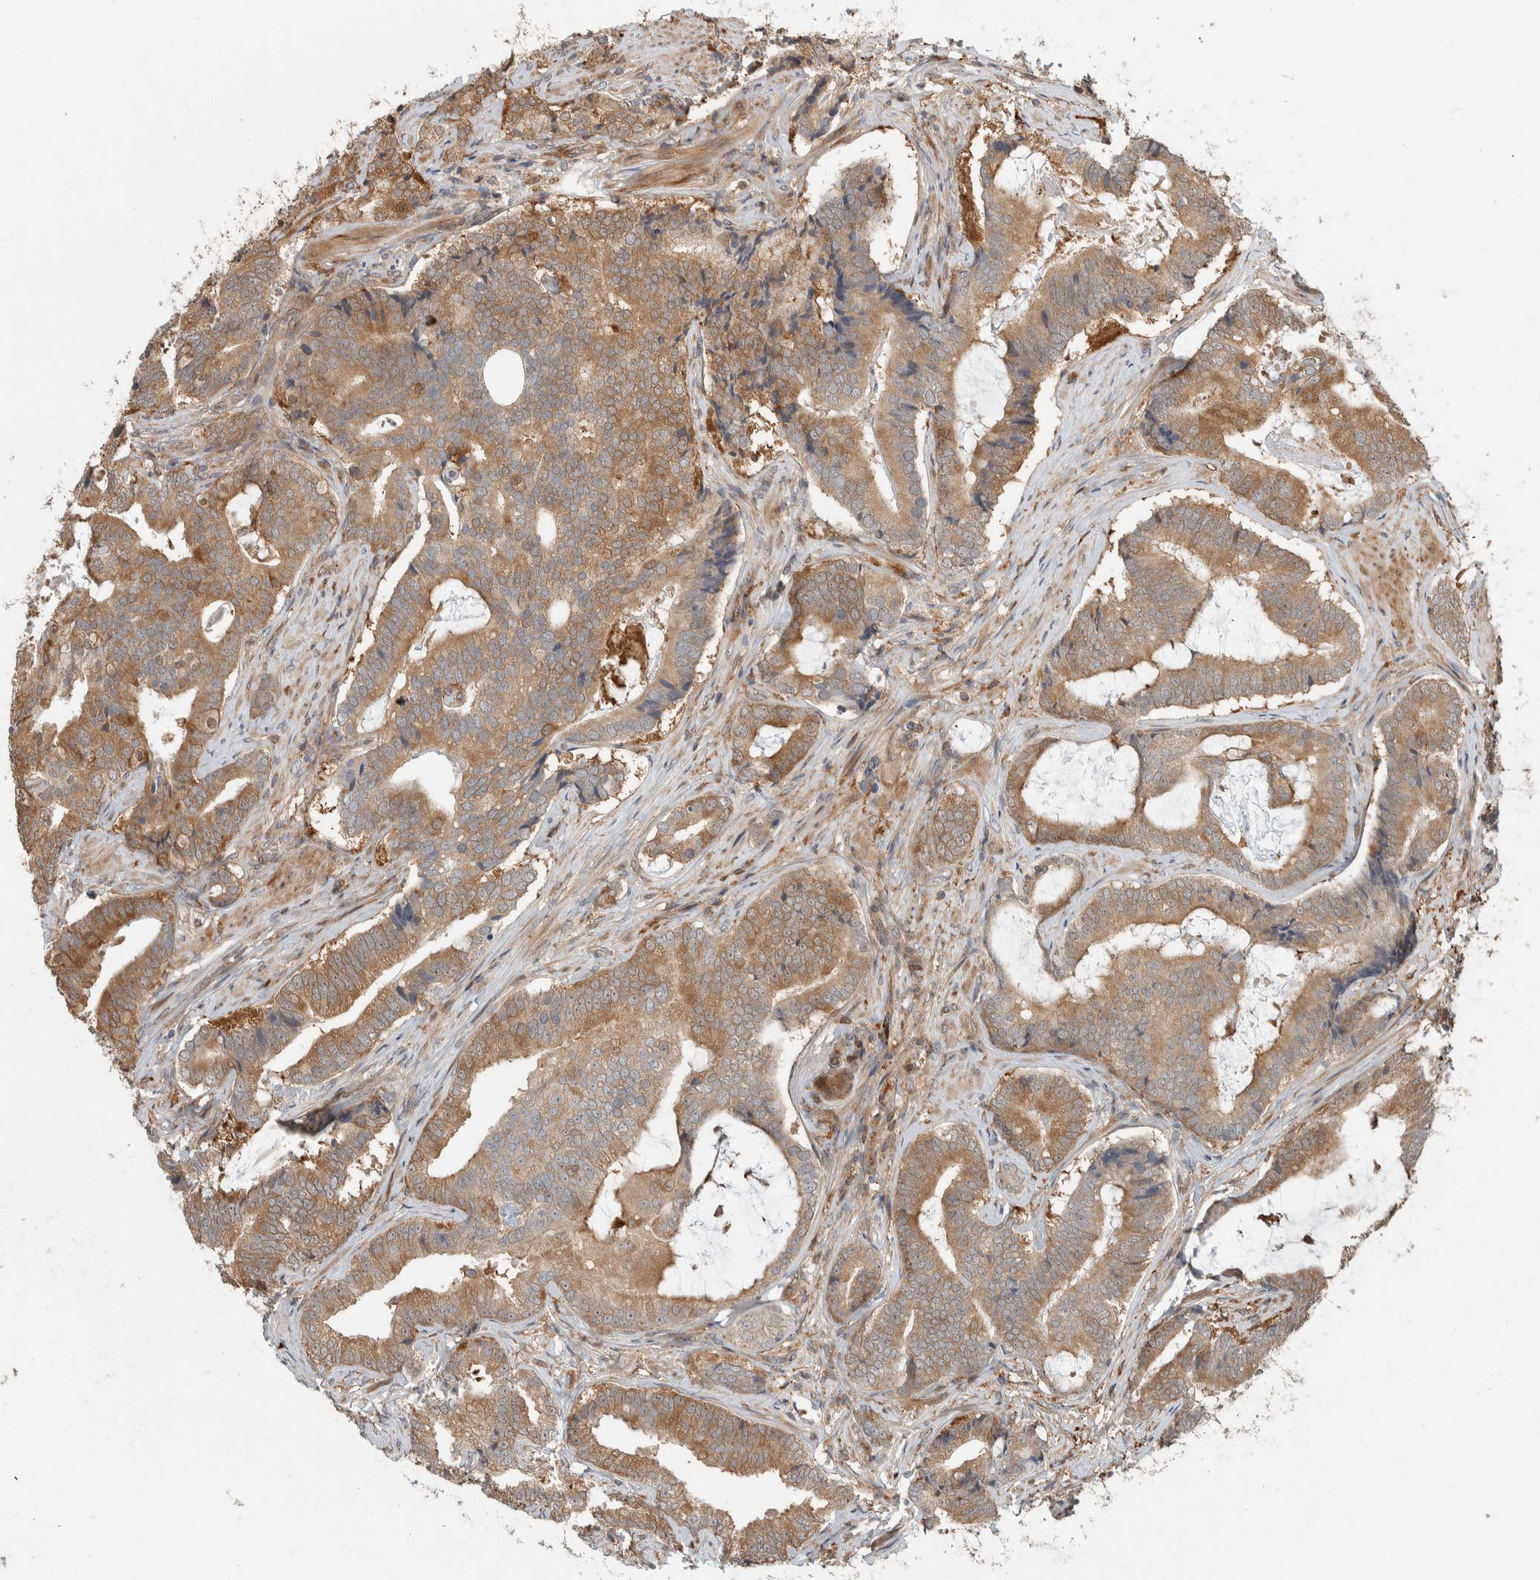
{"staining": {"intensity": "moderate", "quantity": ">75%", "location": "cytoplasmic/membranous"}, "tissue": "prostate cancer", "cell_type": "Tumor cells", "image_type": "cancer", "snomed": [{"axis": "morphology", "description": "Adenocarcinoma, High grade"}, {"axis": "topography", "description": "Prostate"}], "caption": "Immunohistochemical staining of human adenocarcinoma (high-grade) (prostate) reveals moderate cytoplasmic/membranous protein positivity in about >75% of tumor cells.", "gene": "CNTROB", "patient": {"sex": "male", "age": 55}}